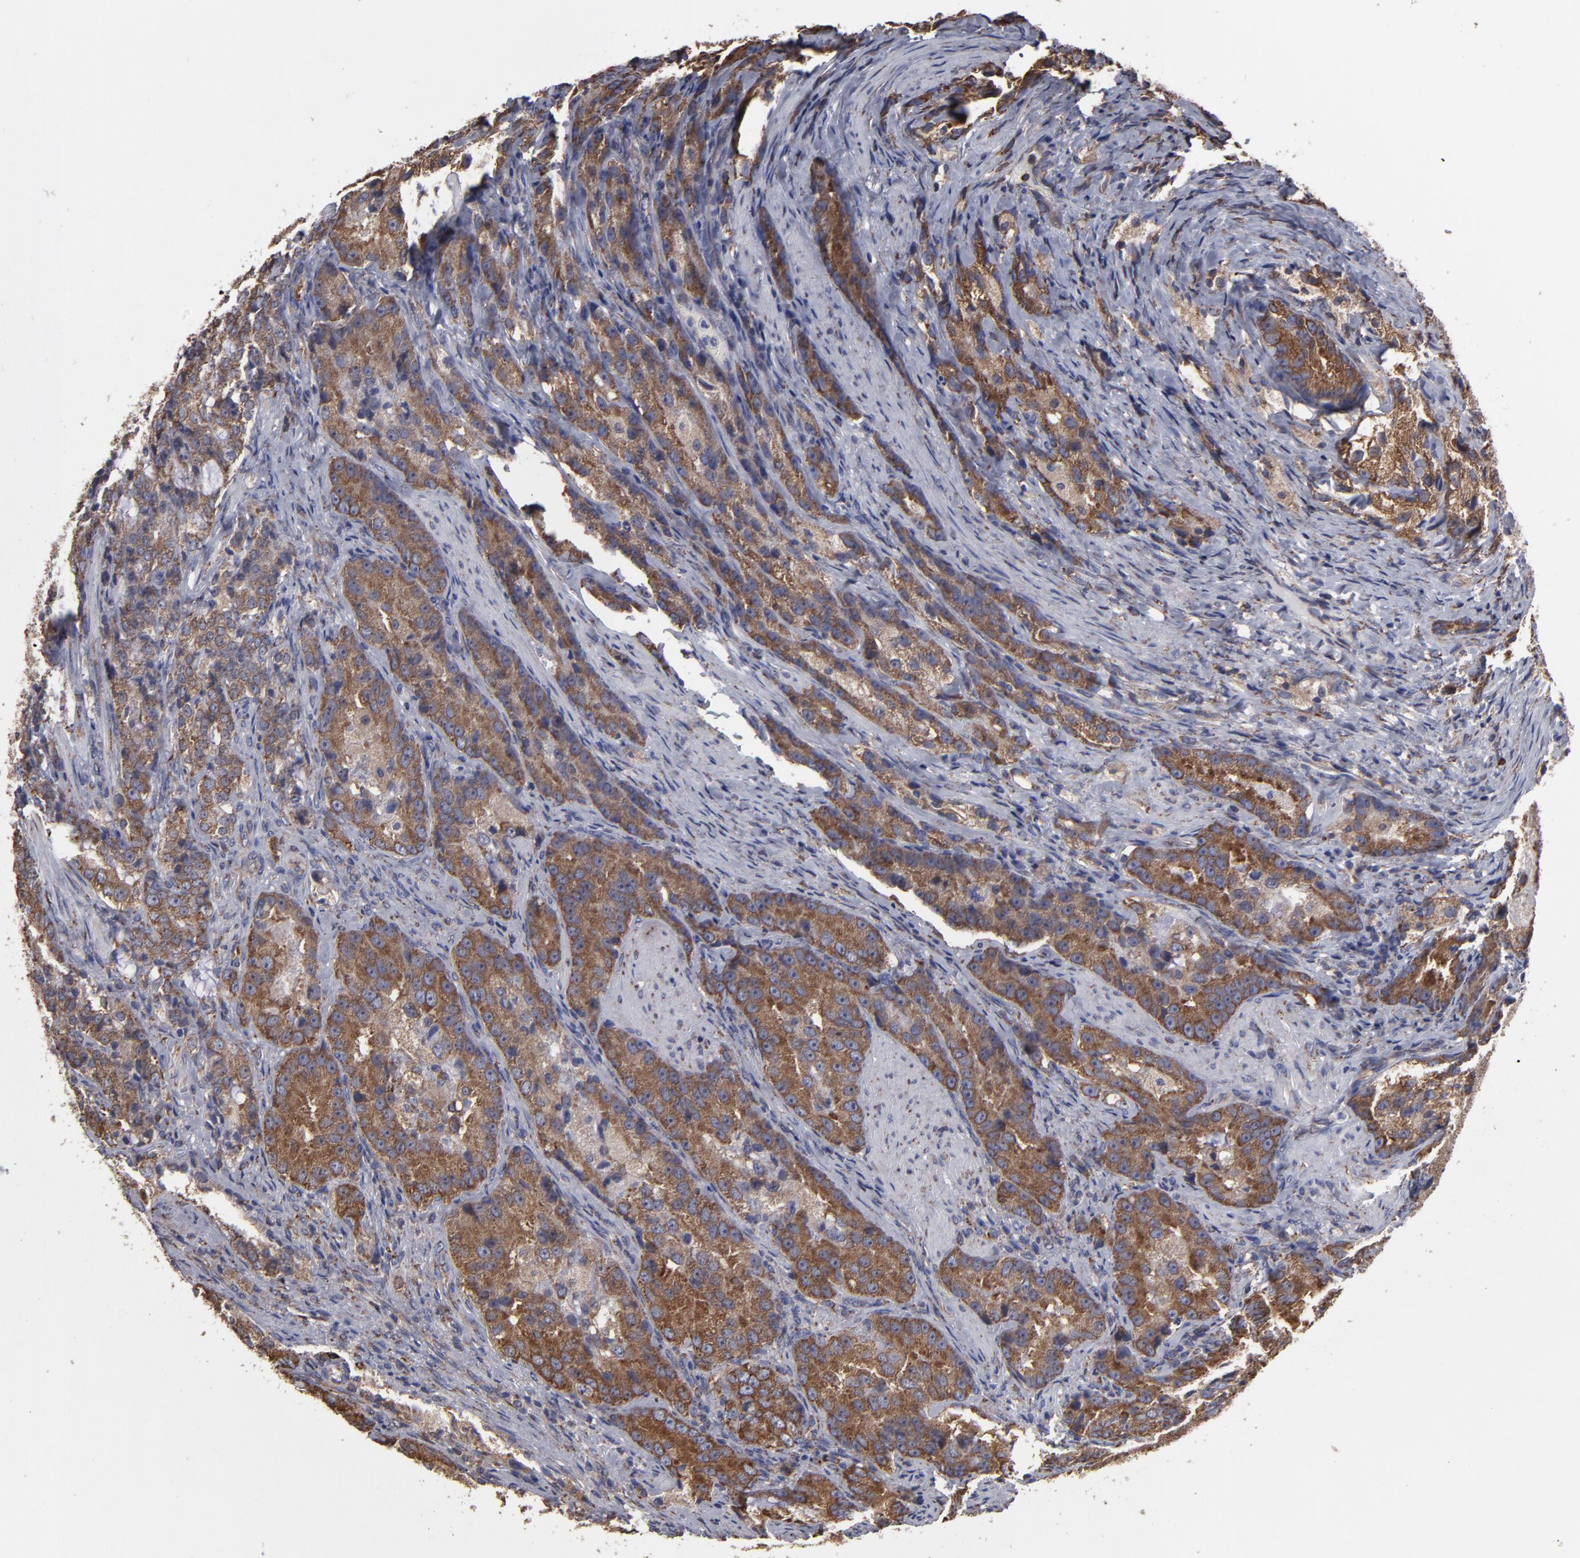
{"staining": {"intensity": "moderate", "quantity": ">75%", "location": "cytoplasmic/membranous"}, "tissue": "prostate cancer", "cell_type": "Tumor cells", "image_type": "cancer", "snomed": [{"axis": "morphology", "description": "Adenocarcinoma, High grade"}, {"axis": "topography", "description": "Prostate"}], "caption": "Human high-grade adenocarcinoma (prostate) stained with a protein marker displays moderate staining in tumor cells.", "gene": "SND1", "patient": {"sex": "male", "age": 63}}